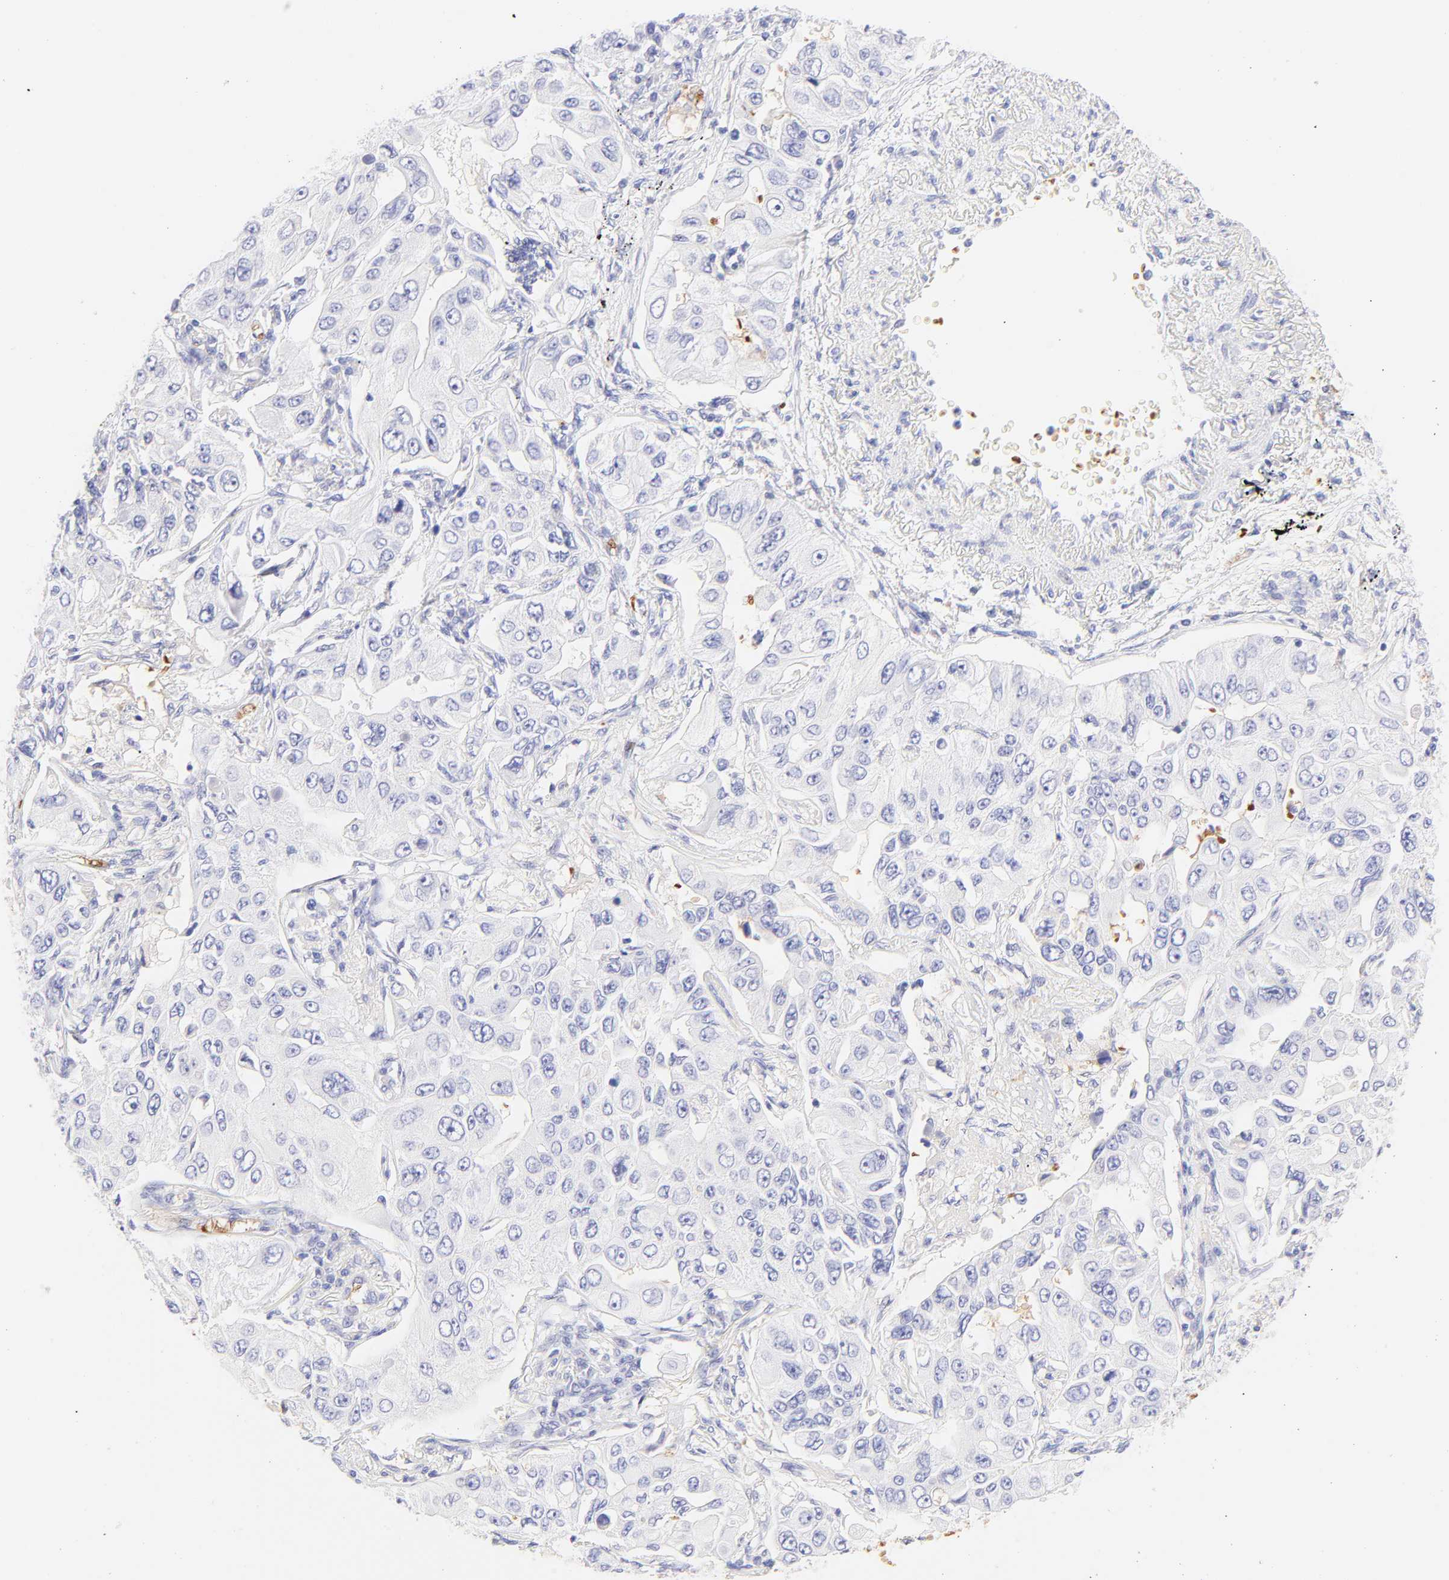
{"staining": {"intensity": "negative", "quantity": "none", "location": "none"}, "tissue": "lung cancer", "cell_type": "Tumor cells", "image_type": "cancer", "snomed": [{"axis": "morphology", "description": "Adenocarcinoma, NOS"}, {"axis": "topography", "description": "Lung"}], "caption": "Immunohistochemistry (IHC) micrograph of neoplastic tissue: adenocarcinoma (lung) stained with DAB reveals no significant protein staining in tumor cells. The staining is performed using DAB brown chromogen with nuclei counter-stained in using hematoxylin.", "gene": "FRMPD3", "patient": {"sex": "male", "age": 84}}